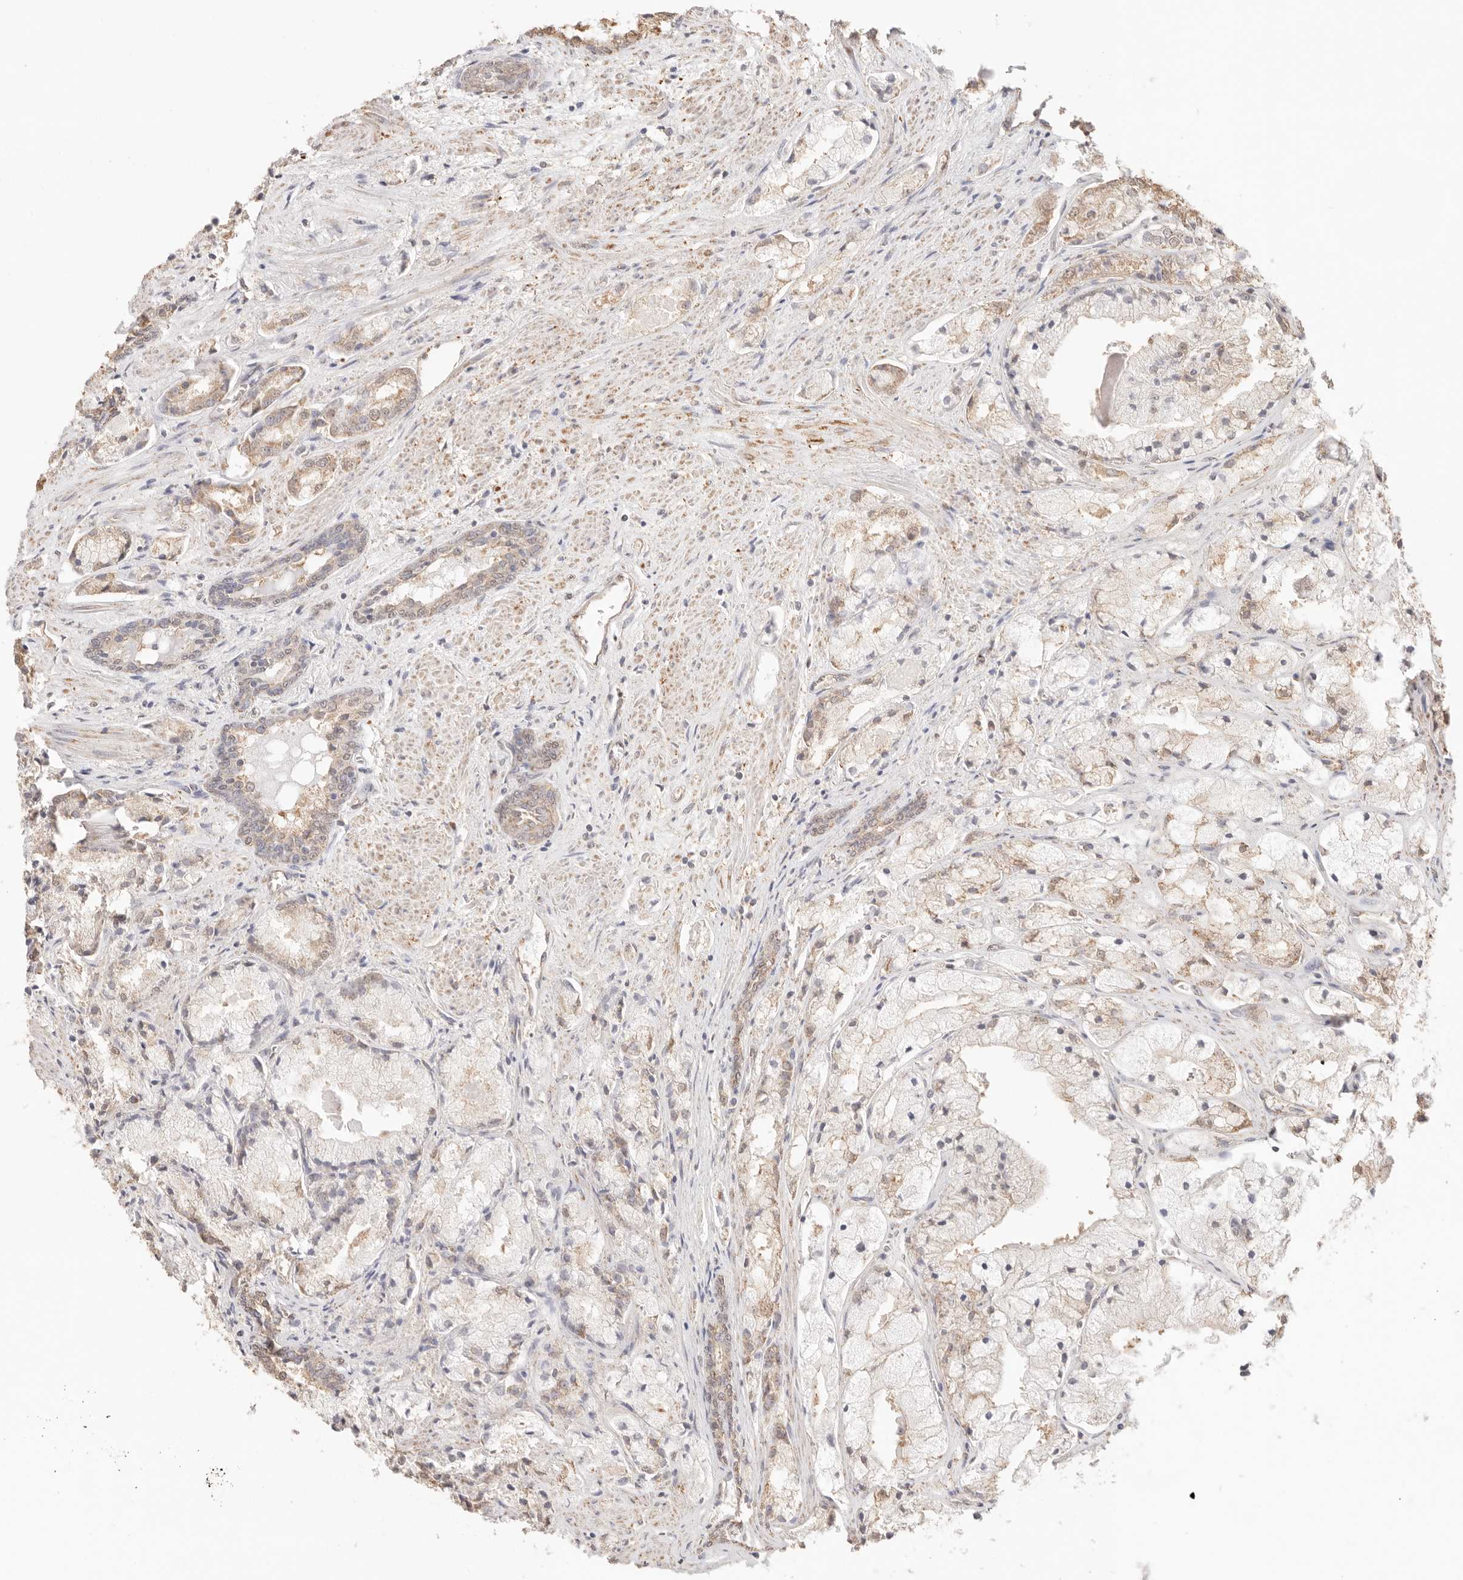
{"staining": {"intensity": "weak", "quantity": "<25%", "location": "cytoplasmic/membranous"}, "tissue": "prostate cancer", "cell_type": "Tumor cells", "image_type": "cancer", "snomed": [{"axis": "morphology", "description": "Adenocarcinoma, High grade"}, {"axis": "topography", "description": "Prostate"}], "caption": "This is an immunohistochemistry micrograph of prostate cancer (adenocarcinoma (high-grade)). There is no staining in tumor cells.", "gene": "IL1R2", "patient": {"sex": "male", "age": 50}}